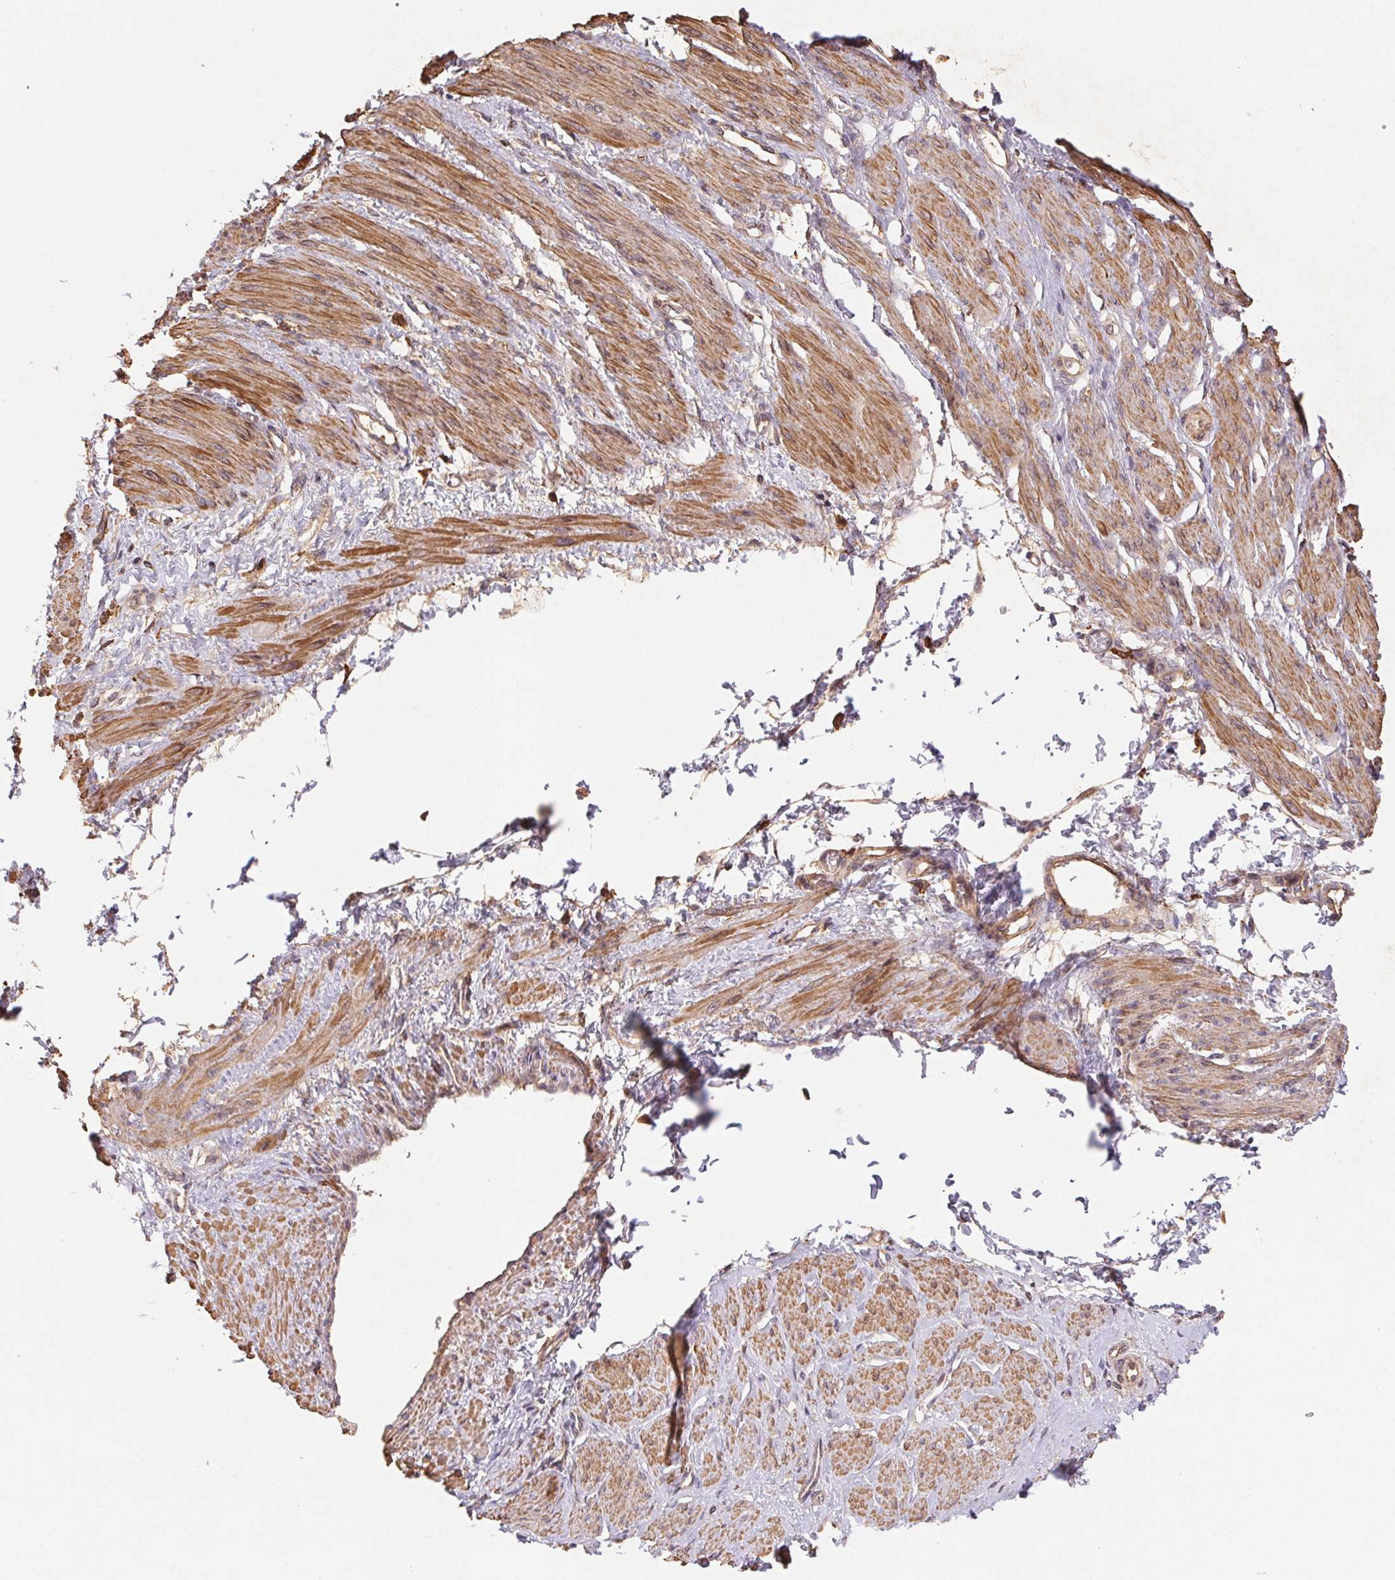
{"staining": {"intensity": "moderate", "quantity": ">75%", "location": "cytoplasmic/membranous"}, "tissue": "smooth muscle", "cell_type": "Smooth muscle cells", "image_type": "normal", "snomed": [{"axis": "morphology", "description": "Normal tissue, NOS"}, {"axis": "topography", "description": "Smooth muscle"}, {"axis": "topography", "description": "Uterus"}], "caption": "Smooth muscle stained with a brown dye demonstrates moderate cytoplasmic/membranous positive positivity in approximately >75% of smooth muscle cells.", "gene": "ATG10", "patient": {"sex": "female", "age": 39}}